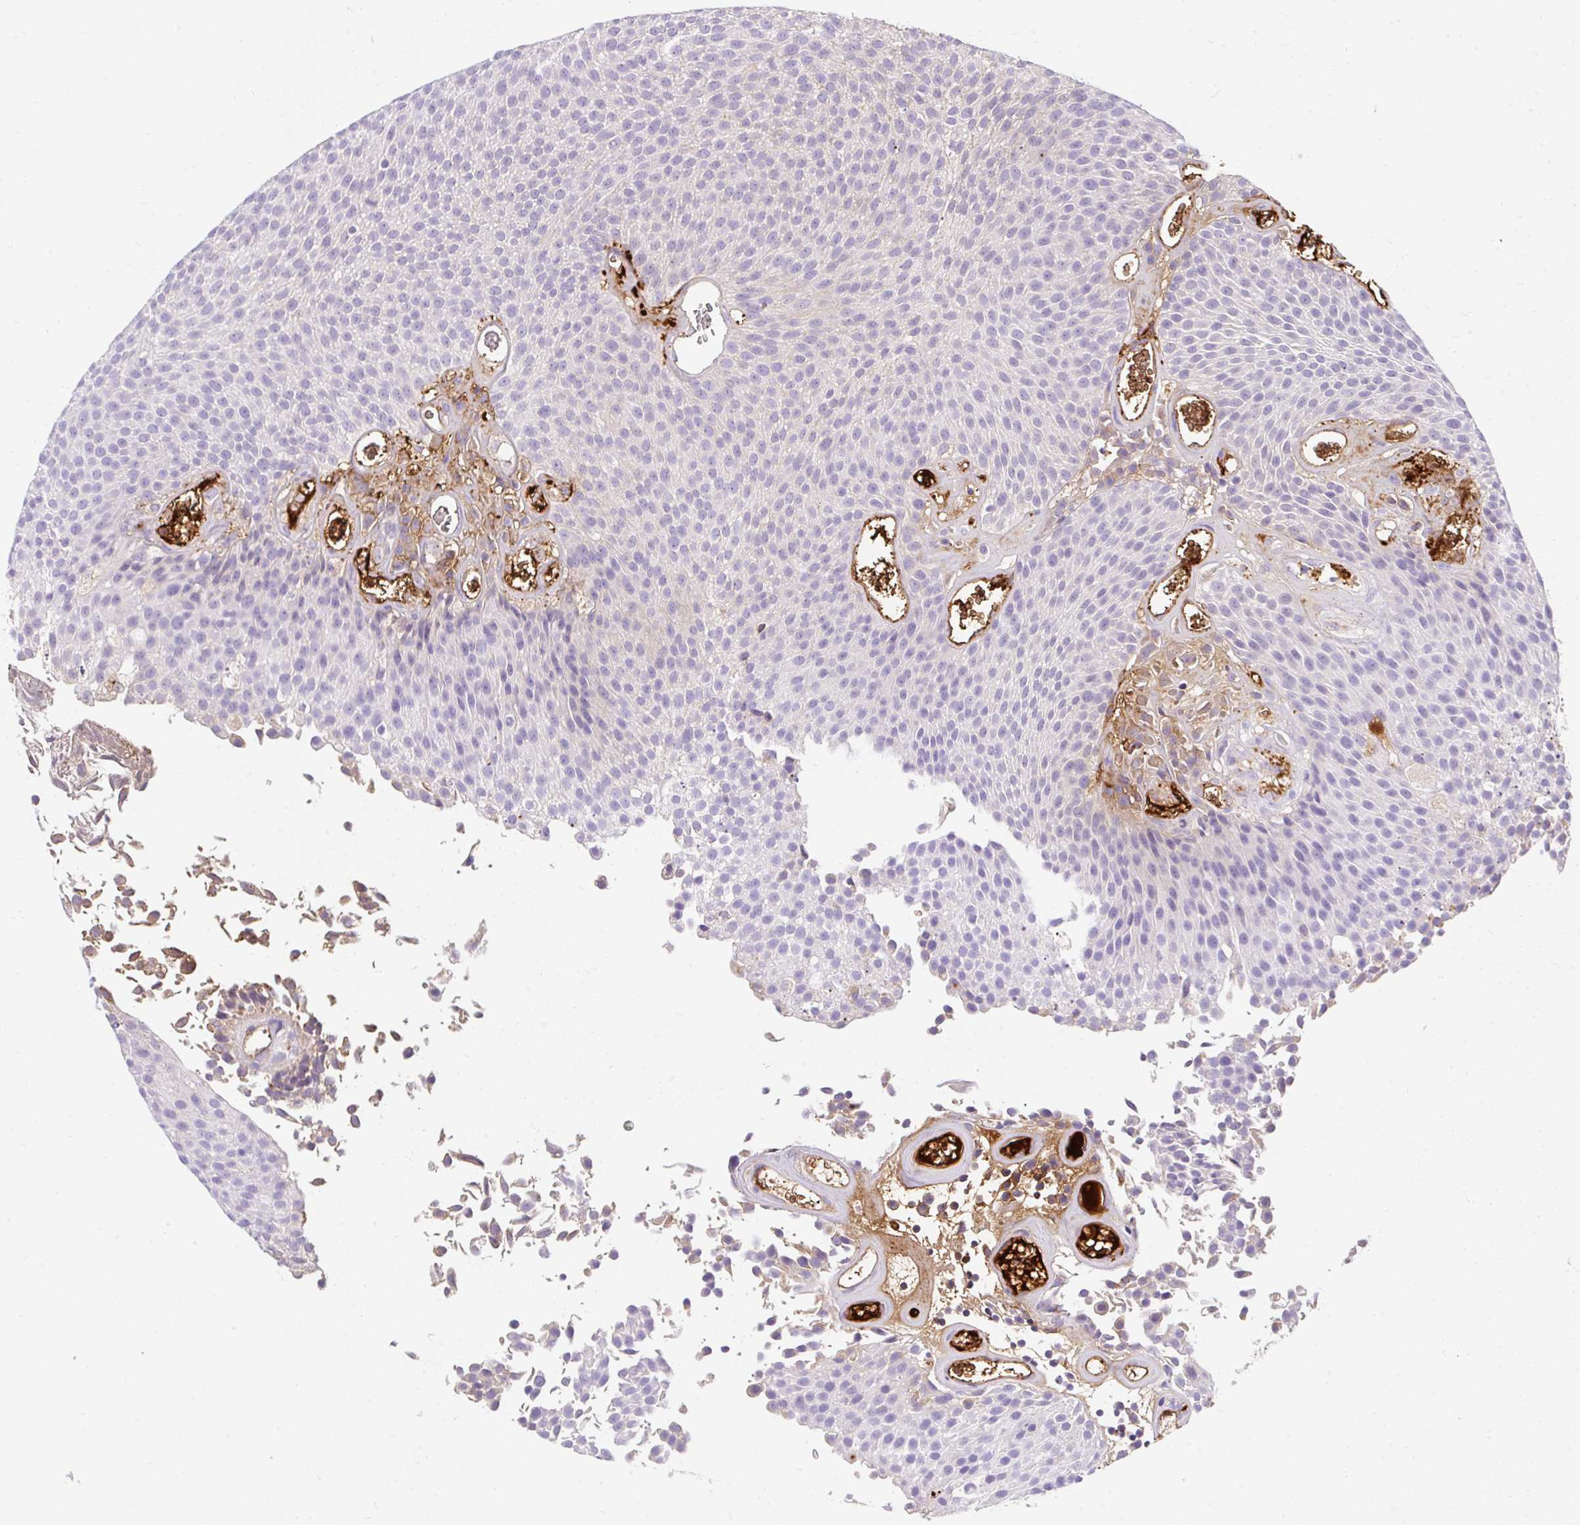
{"staining": {"intensity": "negative", "quantity": "none", "location": "none"}, "tissue": "urothelial cancer", "cell_type": "Tumor cells", "image_type": "cancer", "snomed": [{"axis": "morphology", "description": "Urothelial carcinoma, Low grade"}, {"axis": "topography", "description": "Urinary bladder"}], "caption": "IHC of urothelial carcinoma (low-grade) demonstrates no staining in tumor cells.", "gene": "APOC4-APOC2", "patient": {"sex": "female", "age": 79}}